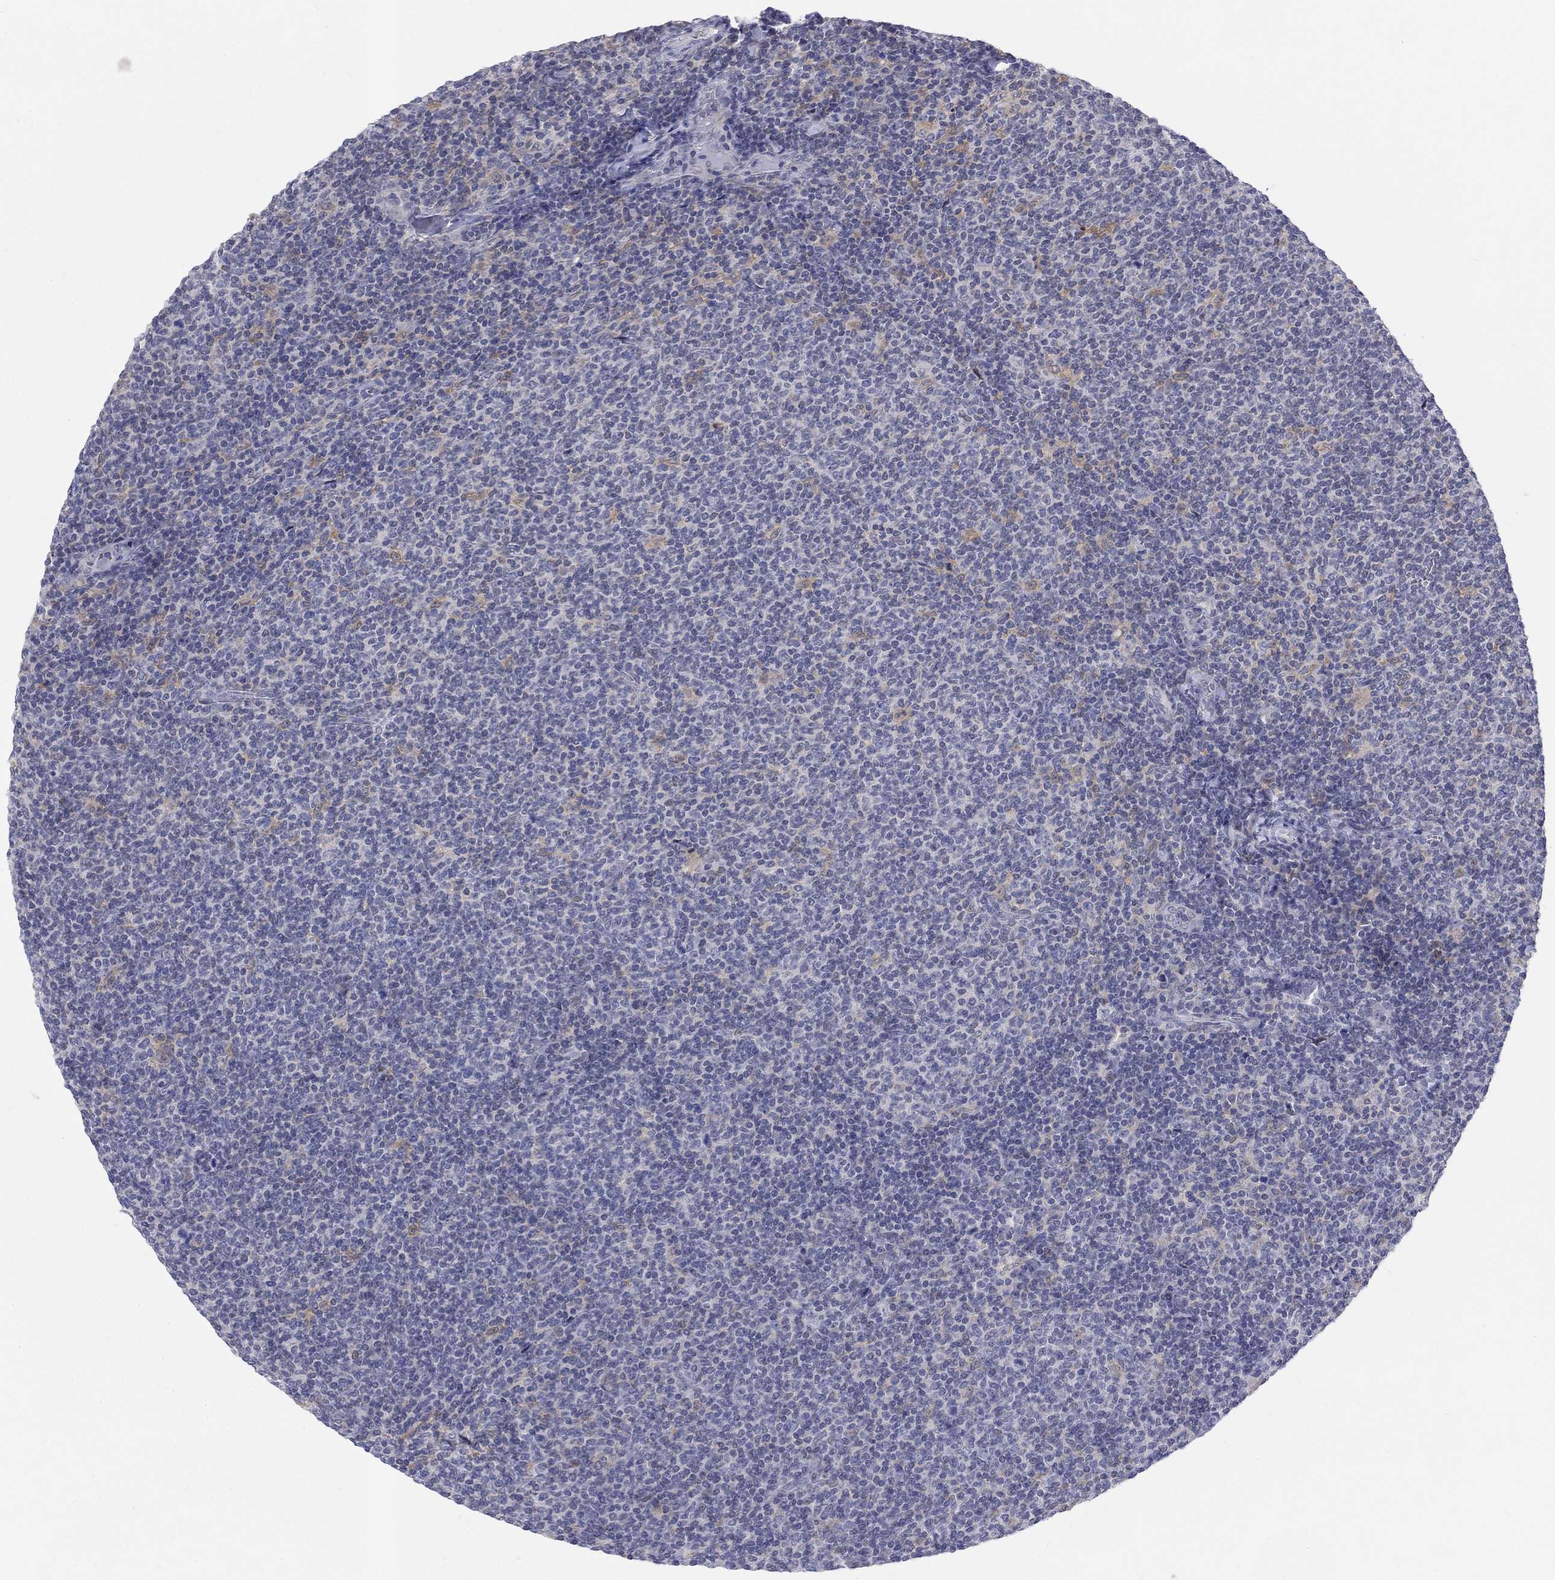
{"staining": {"intensity": "negative", "quantity": "none", "location": "none"}, "tissue": "lymphoma", "cell_type": "Tumor cells", "image_type": "cancer", "snomed": [{"axis": "morphology", "description": "Malignant lymphoma, non-Hodgkin's type, Low grade"}, {"axis": "topography", "description": "Lymph node"}], "caption": "Immunohistochemistry of low-grade malignant lymphoma, non-Hodgkin's type shows no staining in tumor cells.", "gene": "EGFLAM", "patient": {"sex": "male", "age": 52}}